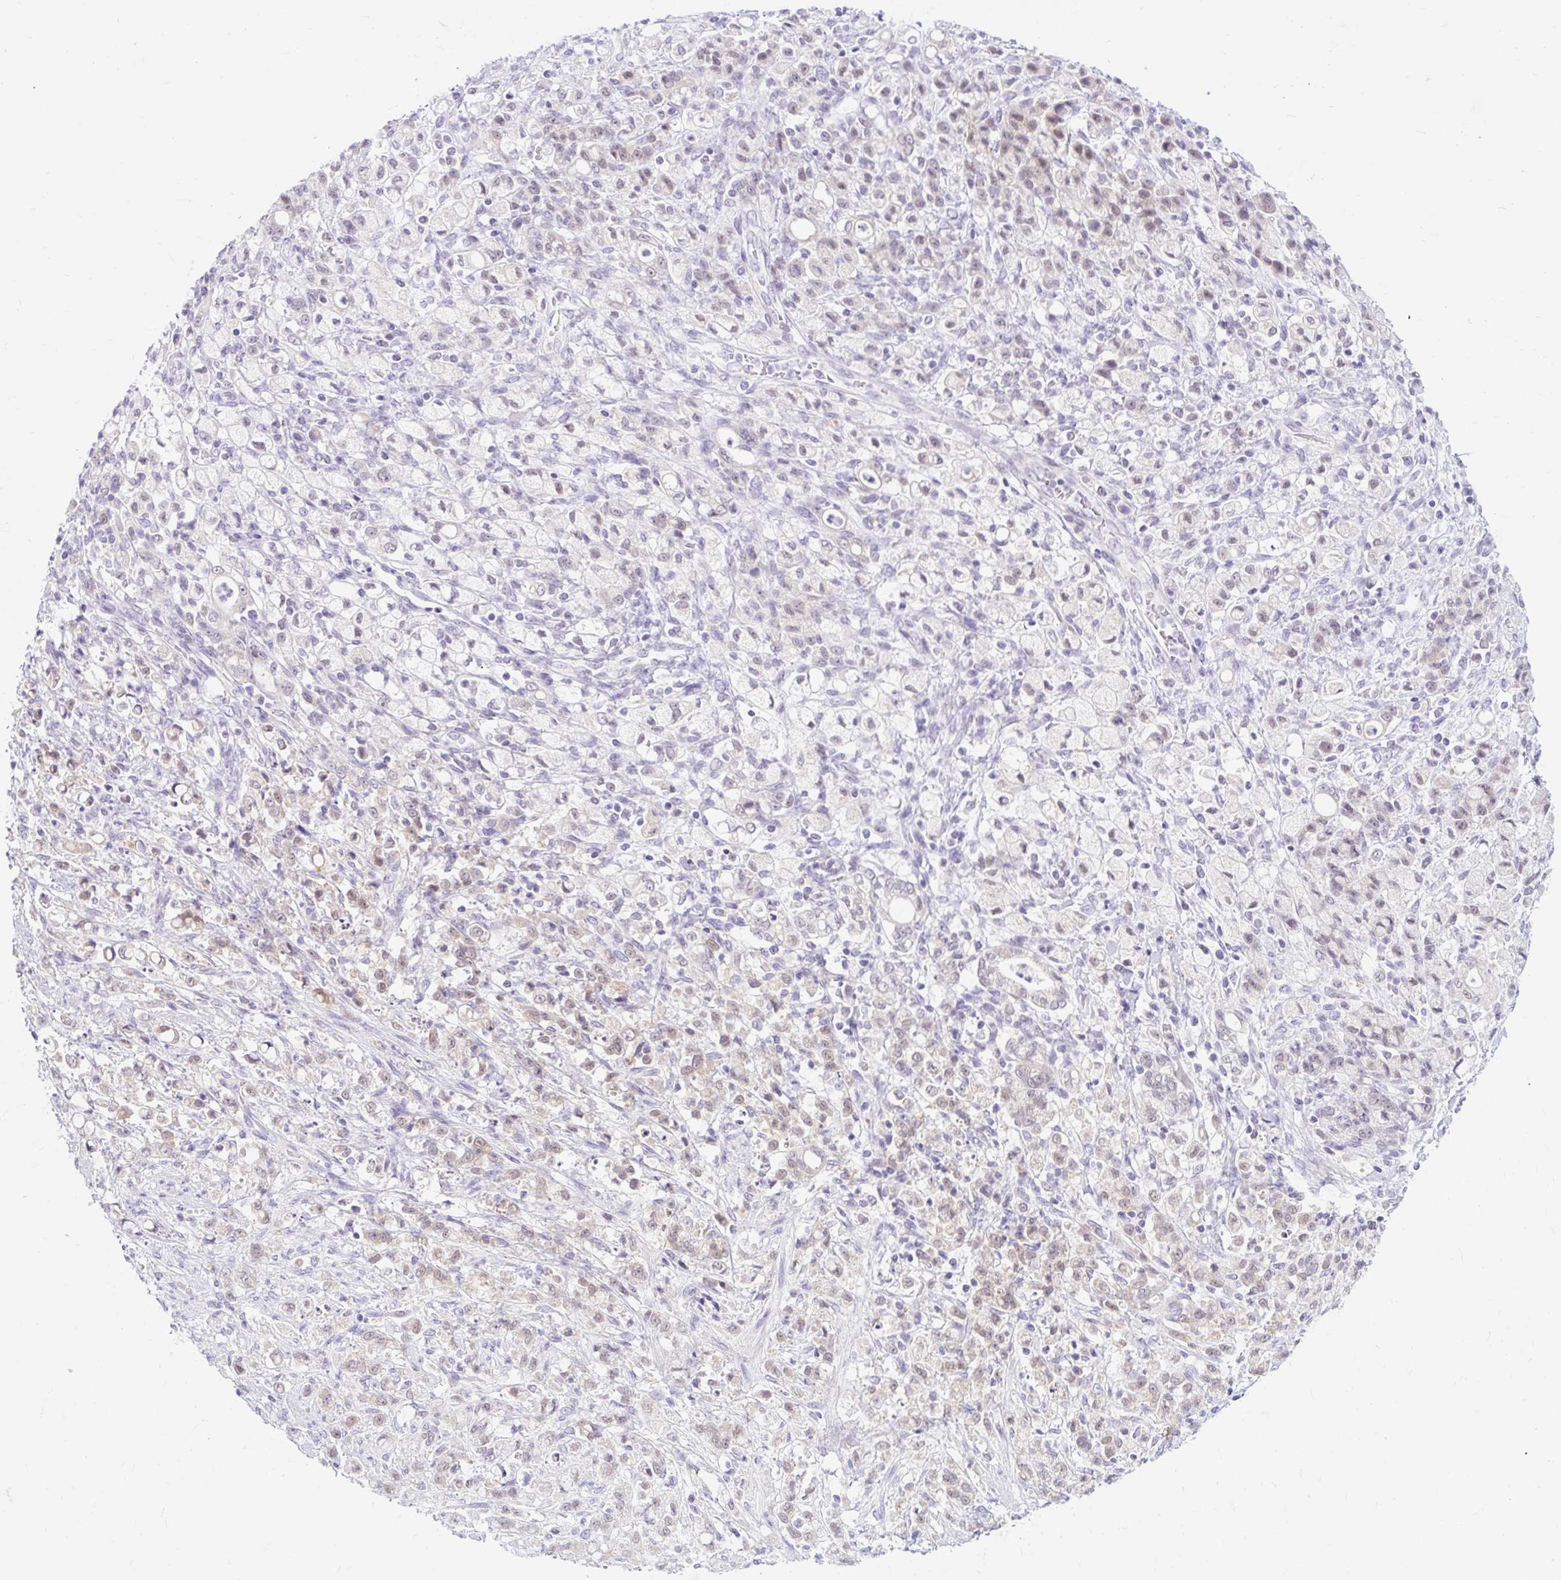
{"staining": {"intensity": "weak", "quantity": "<25%", "location": "cytoplasmic/membranous"}, "tissue": "stomach cancer", "cell_type": "Tumor cells", "image_type": "cancer", "snomed": [{"axis": "morphology", "description": "Adenocarcinoma, NOS"}, {"axis": "topography", "description": "Stomach"}], "caption": "Micrograph shows no significant protein positivity in tumor cells of stomach cancer.", "gene": "ITPK1", "patient": {"sex": "female", "age": 60}}